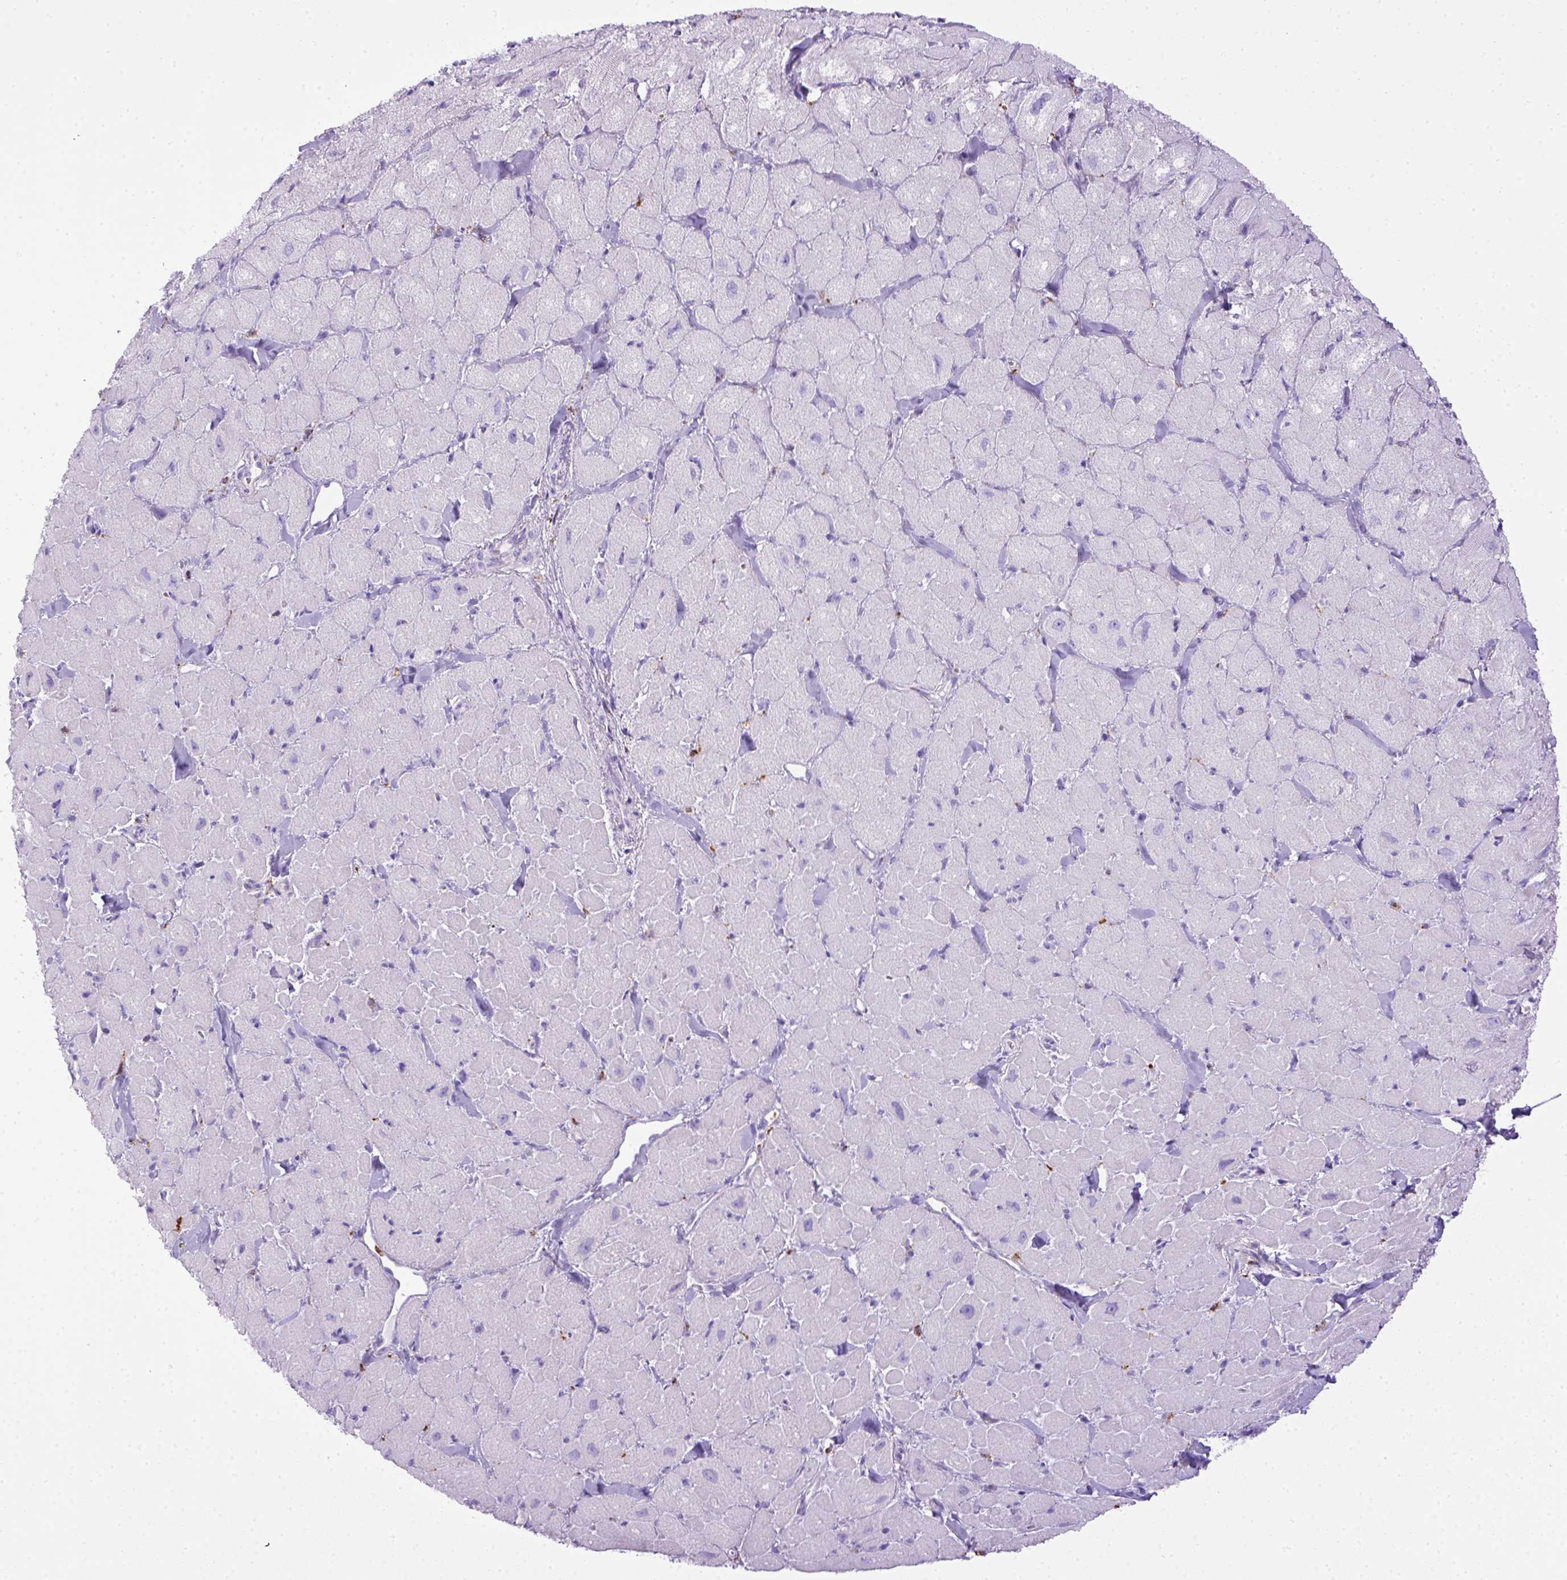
{"staining": {"intensity": "negative", "quantity": "none", "location": "none"}, "tissue": "heart muscle", "cell_type": "Cardiomyocytes", "image_type": "normal", "snomed": [{"axis": "morphology", "description": "Normal tissue, NOS"}, {"axis": "topography", "description": "Heart"}], "caption": "This is an immunohistochemistry photomicrograph of normal heart muscle. There is no positivity in cardiomyocytes.", "gene": "CD68", "patient": {"sex": "male", "age": 60}}